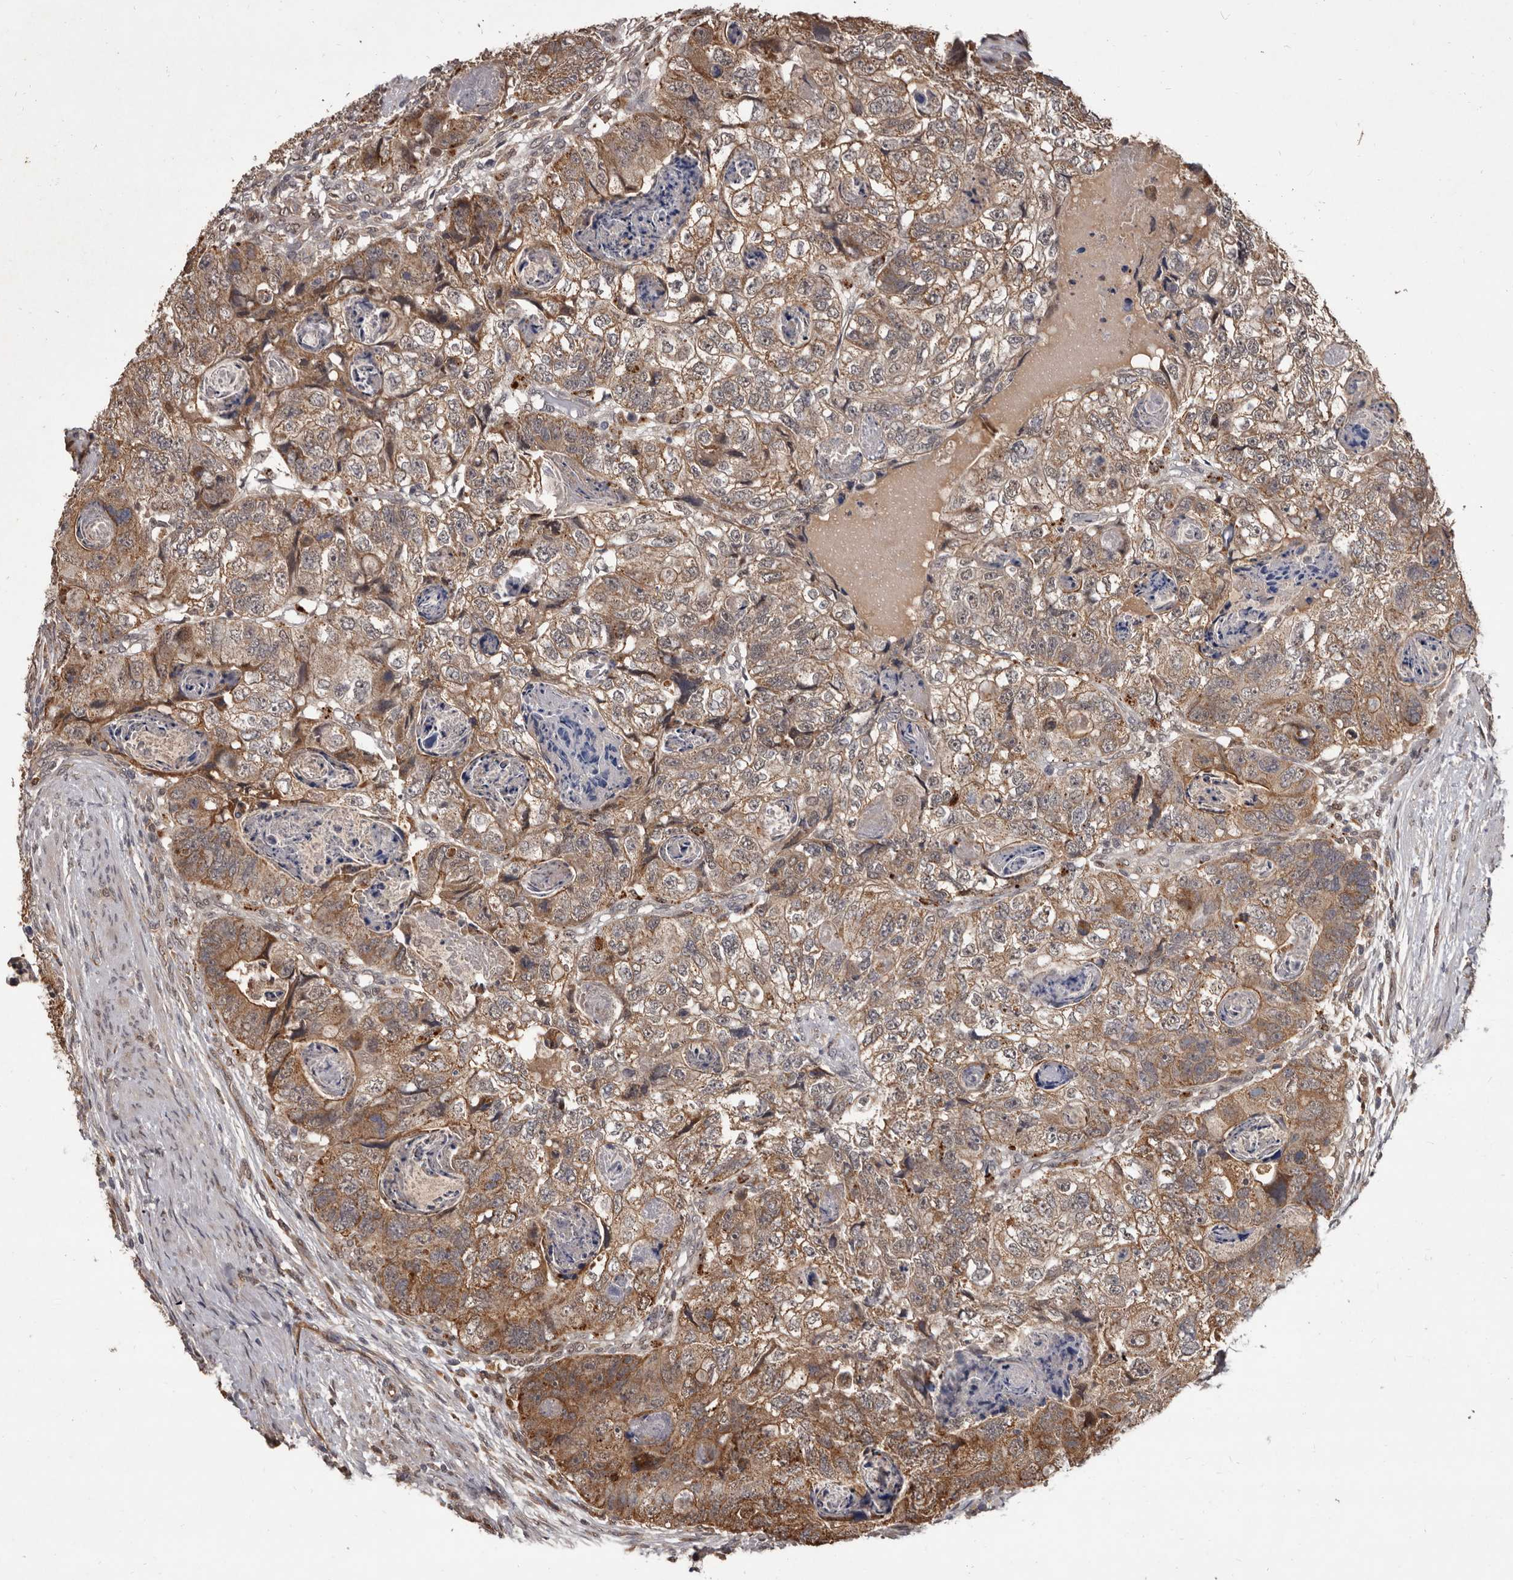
{"staining": {"intensity": "moderate", "quantity": ">75%", "location": "cytoplasmic/membranous"}, "tissue": "colorectal cancer", "cell_type": "Tumor cells", "image_type": "cancer", "snomed": [{"axis": "morphology", "description": "Adenocarcinoma, NOS"}, {"axis": "topography", "description": "Rectum"}], "caption": "Protein expression analysis of adenocarcinoma (colorectal) demonstrates moderate cytoplasmic/membranous positivity in about >75% of tumor cells.", "gene": "AHR", "patient": {"sex": "male", "age": 59}}